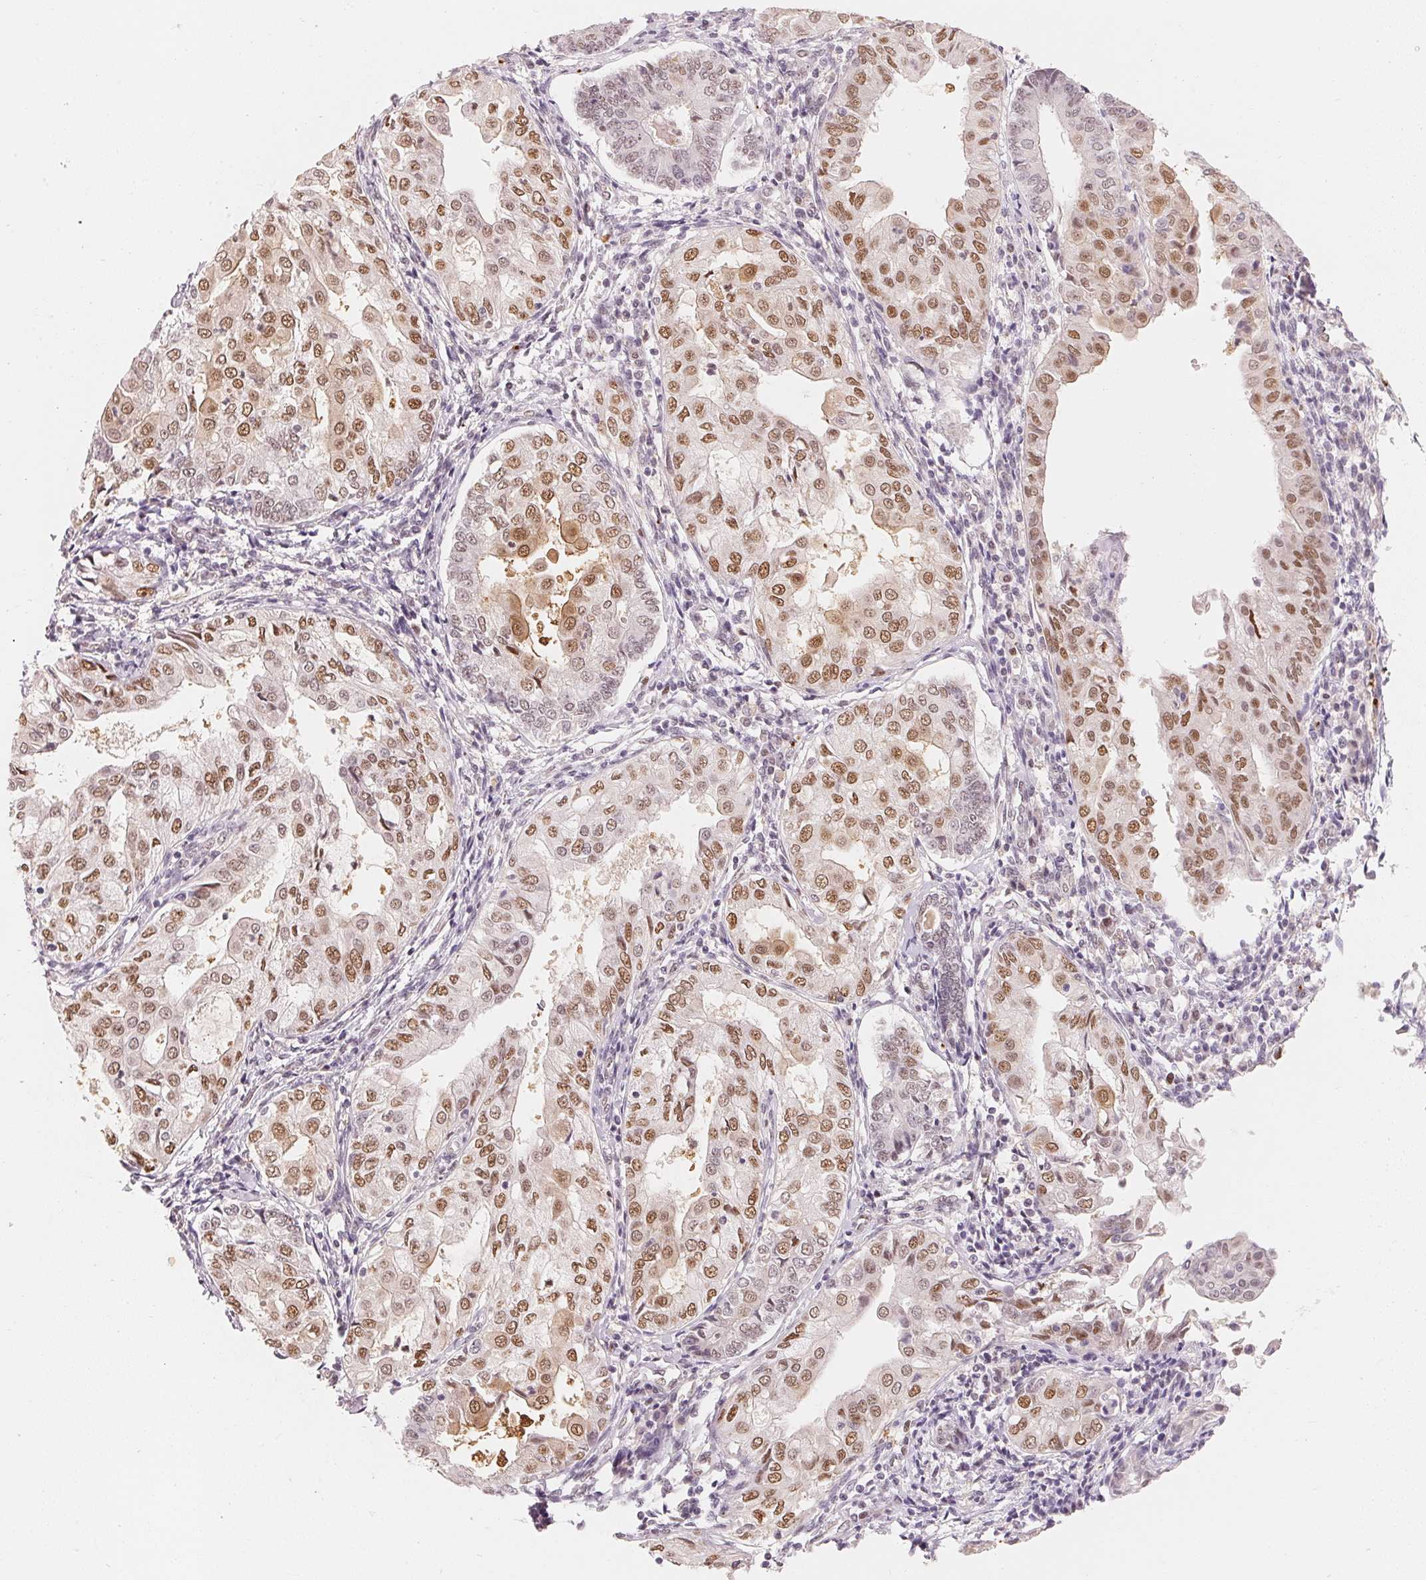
{"staining": {"intensity": "moderate", "quantity": "25%-75%", "location": "nuclear"}, "tissue": "endometrial cancer", "cell_type": "Tumor cells", "image_type": "cancer", "snomed": [{"axis": "morphology", "description": "Adenocarcinoma, NOS"}, {"axis": "topography", "description": "Endometrium"}], "caption": "This image reveals immunohistochemistry staining of endometrial cancer (adenocarcinoma), with medium moderate nuclear expression in approximately 25%-75% of tumor cells.", "gene": "ARHGAP22", "patient": {"sex": "female", "age": 68}}